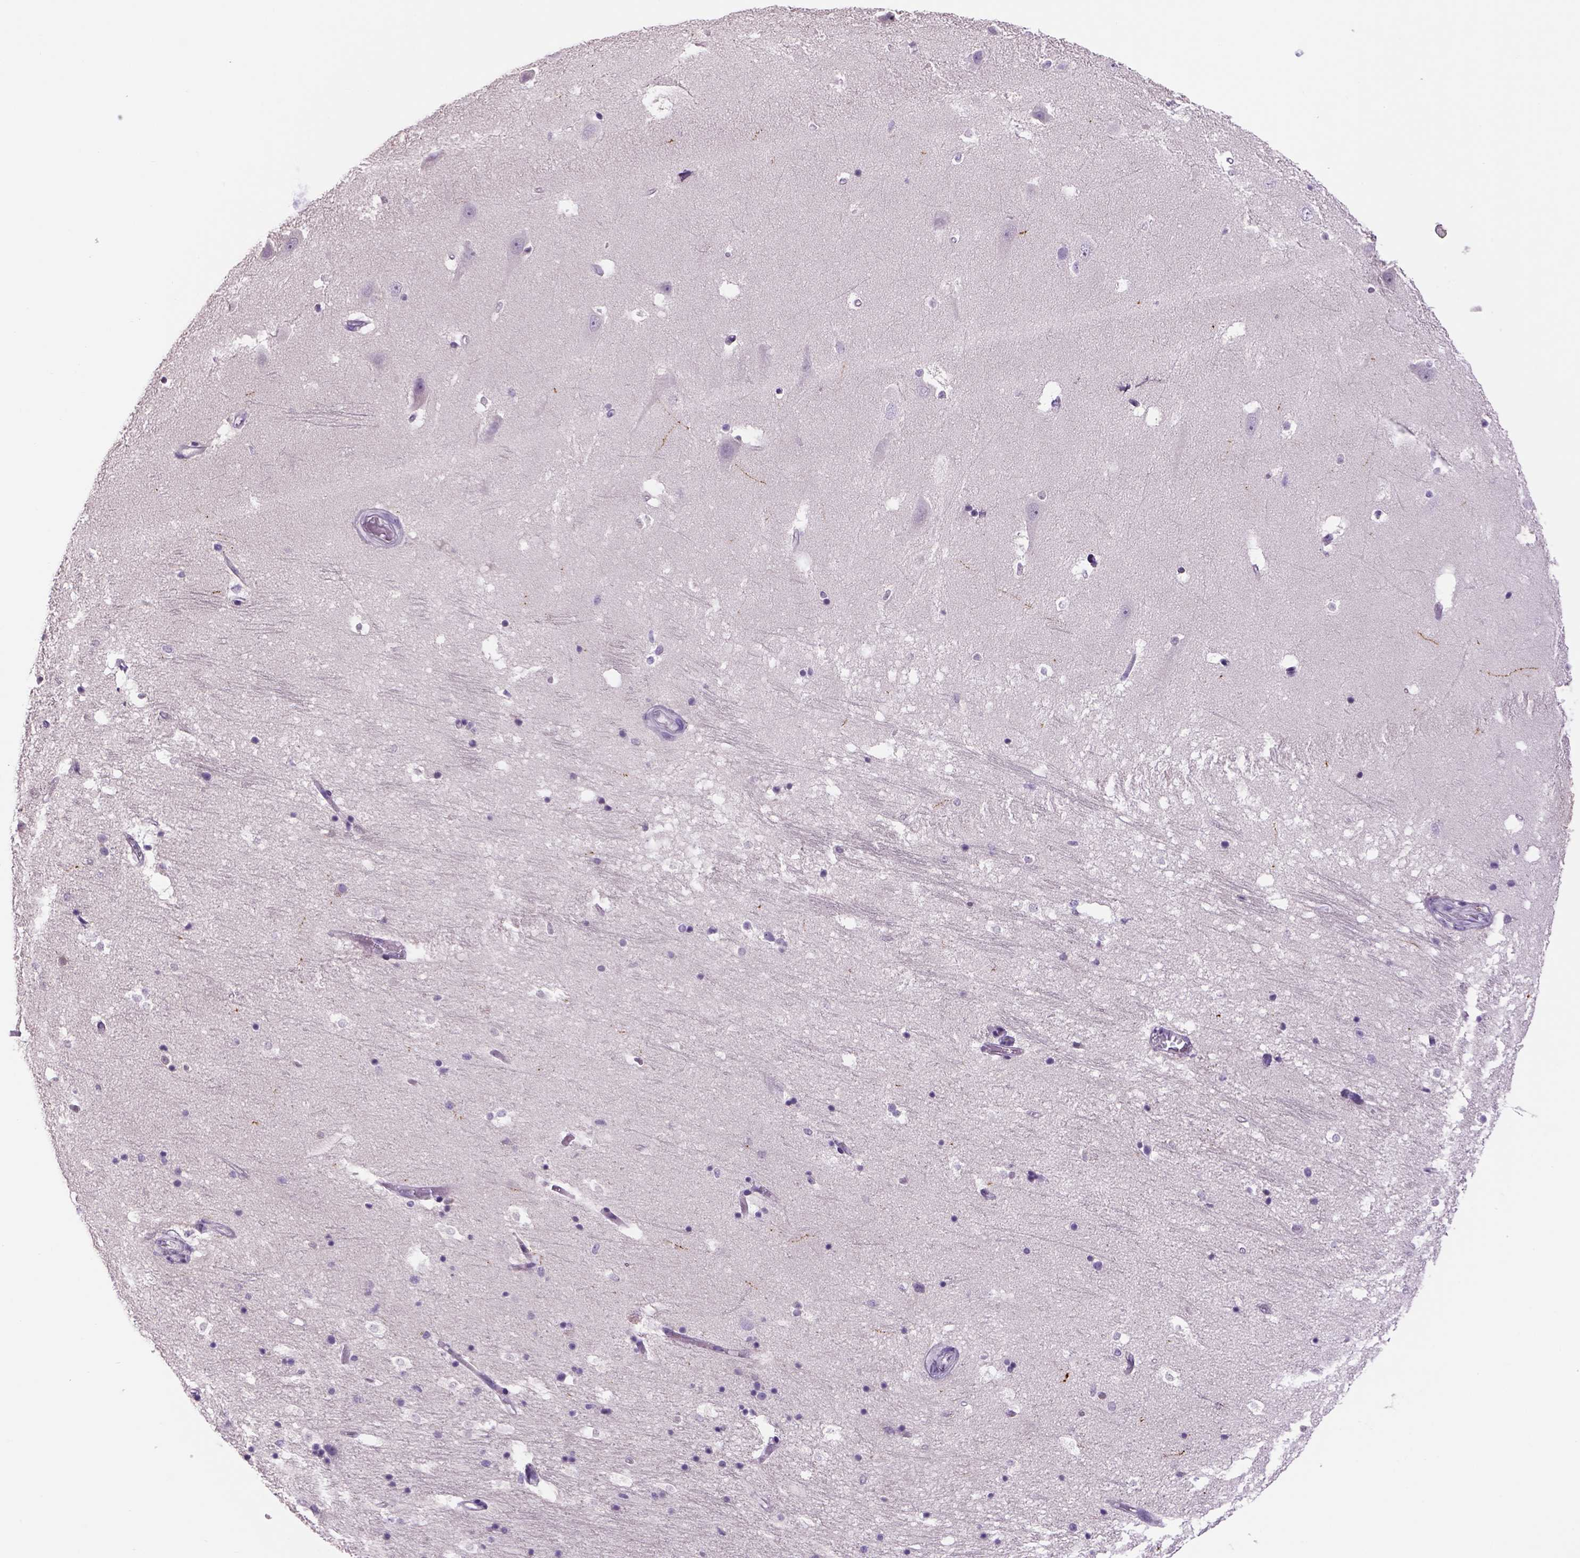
{"staining": {"intensity": "negative", "quantity": "none", "location": "none"}, "tissue": "hippocampus", "cell_type": "Glial cells", "image_type": "normal", "snomed": [{"axis": "morphology", "description": "Normal tissue, NOS"}, {"axis": "topography", "description": "Hippocampus"}], "caption": "Immunohistochemistry histopathology image of benign hippocampus stained for a protein (brown), which exhibits no staining in glial cells.", "gene": "DBH", "patient": {"sex": "male", "age": 44}}